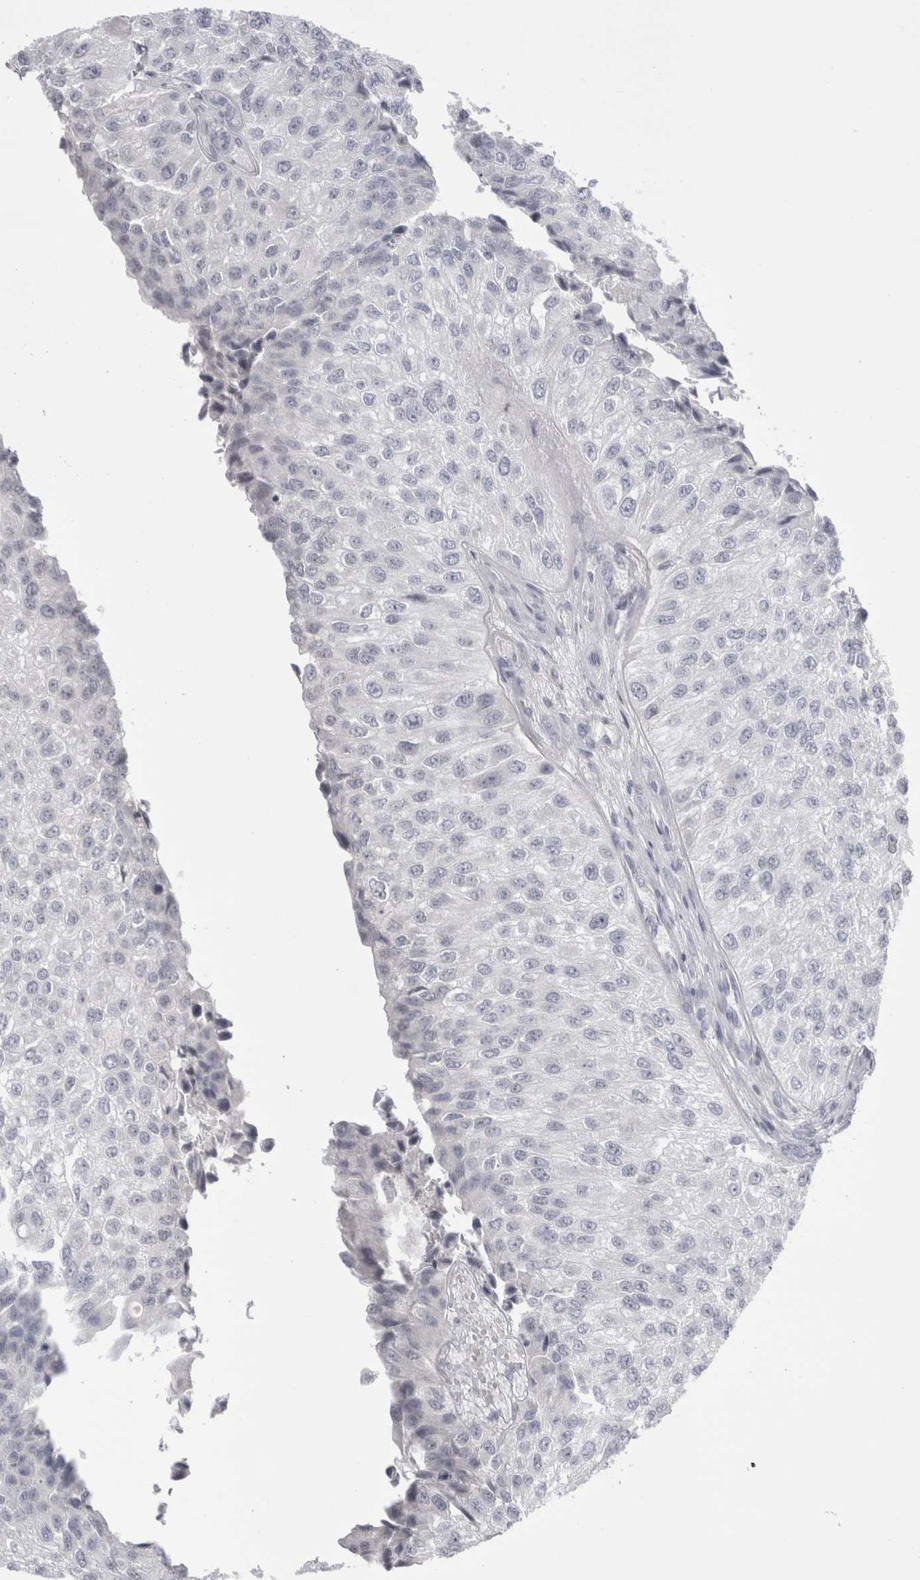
{"staining": {"intensity": "negative", "quantity": "none", "location": "none"}, "tissue": "urothelial cancer", "cell_type": "Tumor cells", "image_type": "cancer", "snomed": [{"axis": "morphology", "description": "Urothelial carcinoma, High grade"}, {"axis": "topography", "description": "Kidney"}, {"axis": "topography", "description": "Urinary bladder"}], "caption": "Urothelial carcinoma (high-grade) stained for a protein using IHC displays no staining tumor cells.", "gene": "FNDC8", "patient": {"sex": "male", "age": 77}}